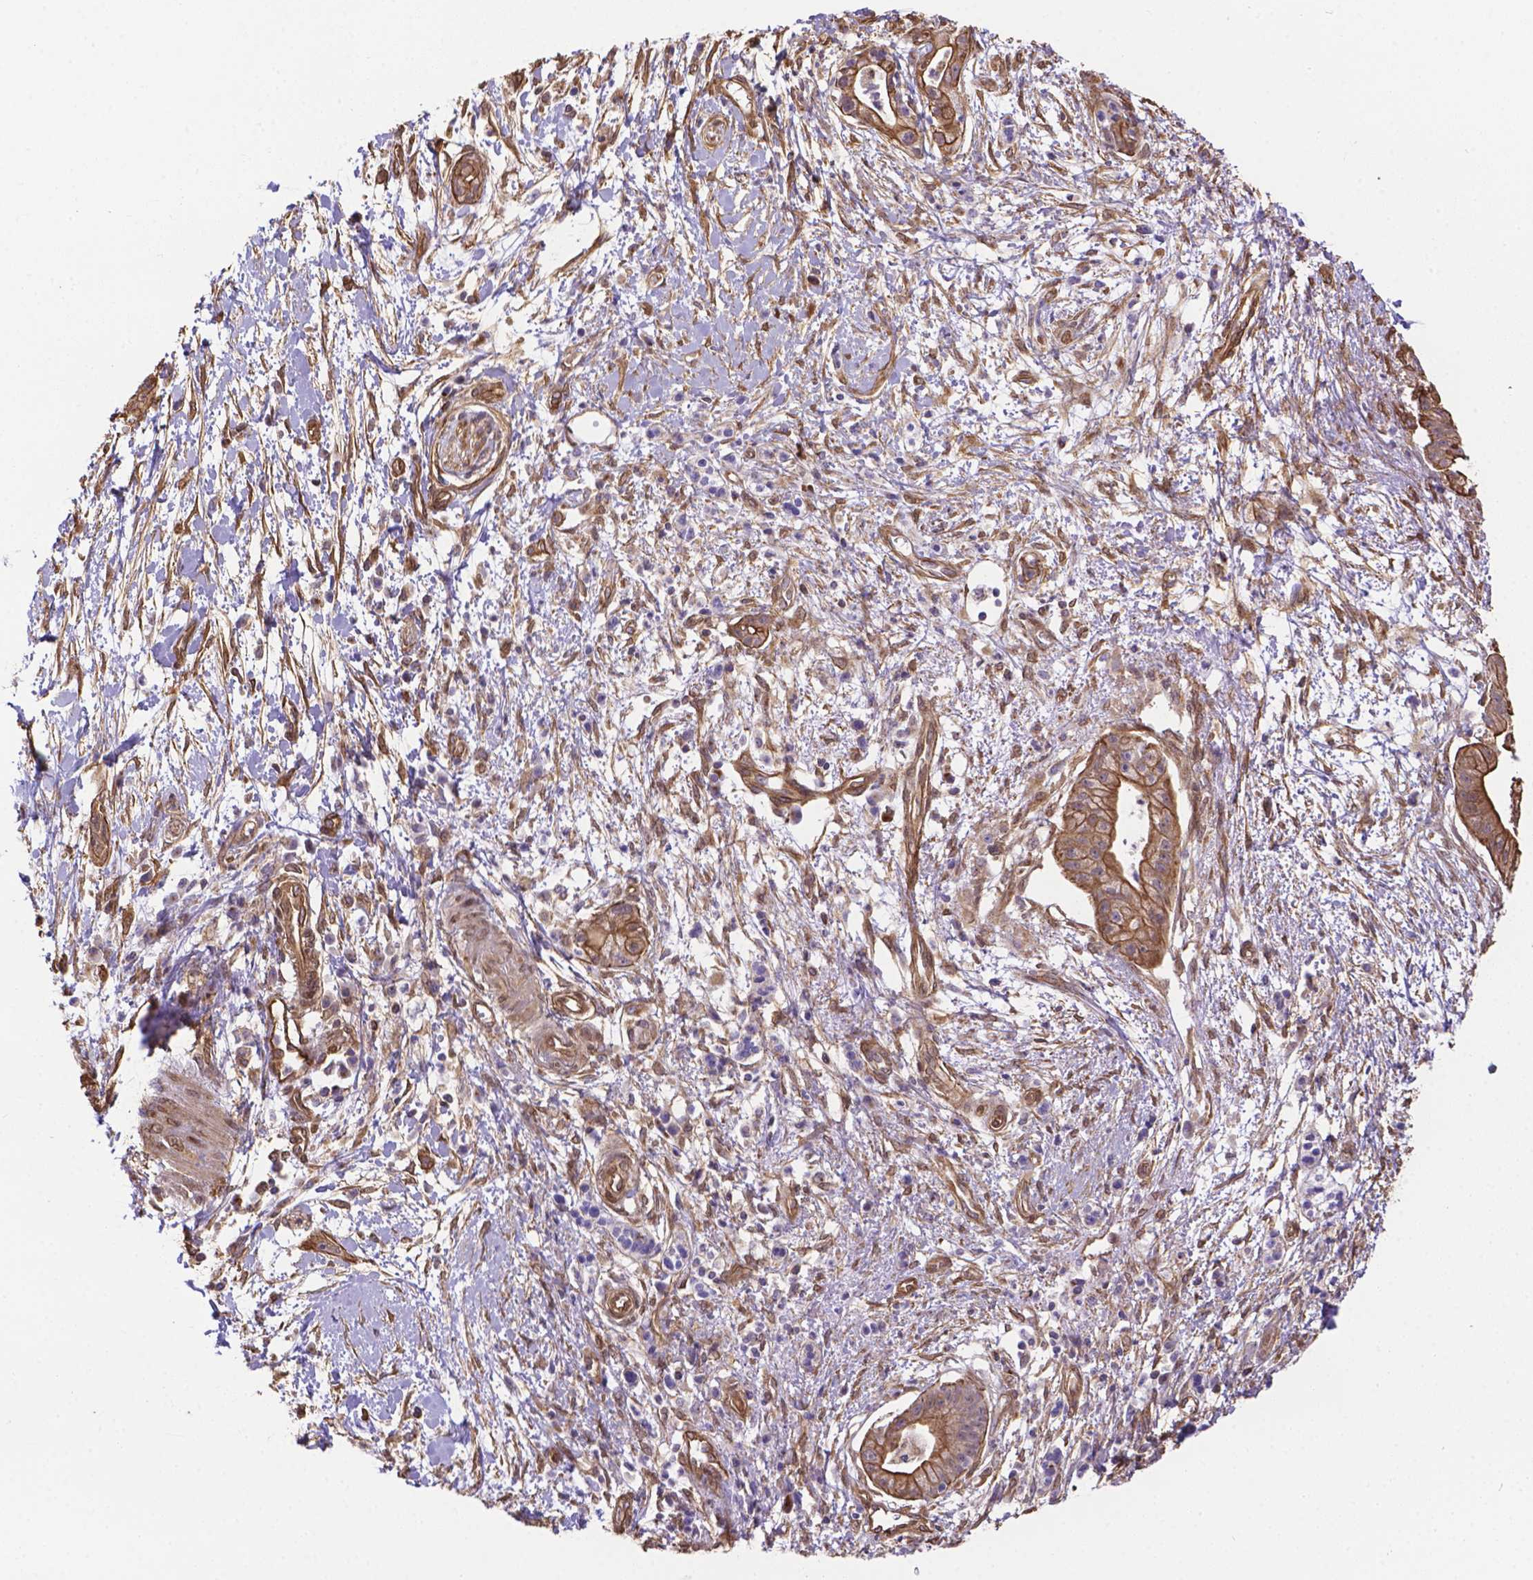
{"staining": {"intensity": "moderate", "quantity": ">75%", "location": "cytoplasmic/membranous"}, "tissue": "pancreatic cancer", "cell_type": "Tumor cells", "image_type": "cancer", "snomed": [{"axis": "morphology", "description": "Normal tissue, NOS"}, {"axis": "morphology", "description": "Adenocarcinoma, NOS"}, {"axis": "topography", "description": "Lymph node"}, {"axis": "topography", "description": "Pancreas"}], "caption": "This histopathology image demonstrates immunohistochemistry (IHC) staining of human adenocarcinoma (pancreatic), with medium moderate cytoplasmic/membranous expression in approximately >75% of tumor cells.", "gene": "YAP1", "patient": {"sex": "female", "age": 58}}